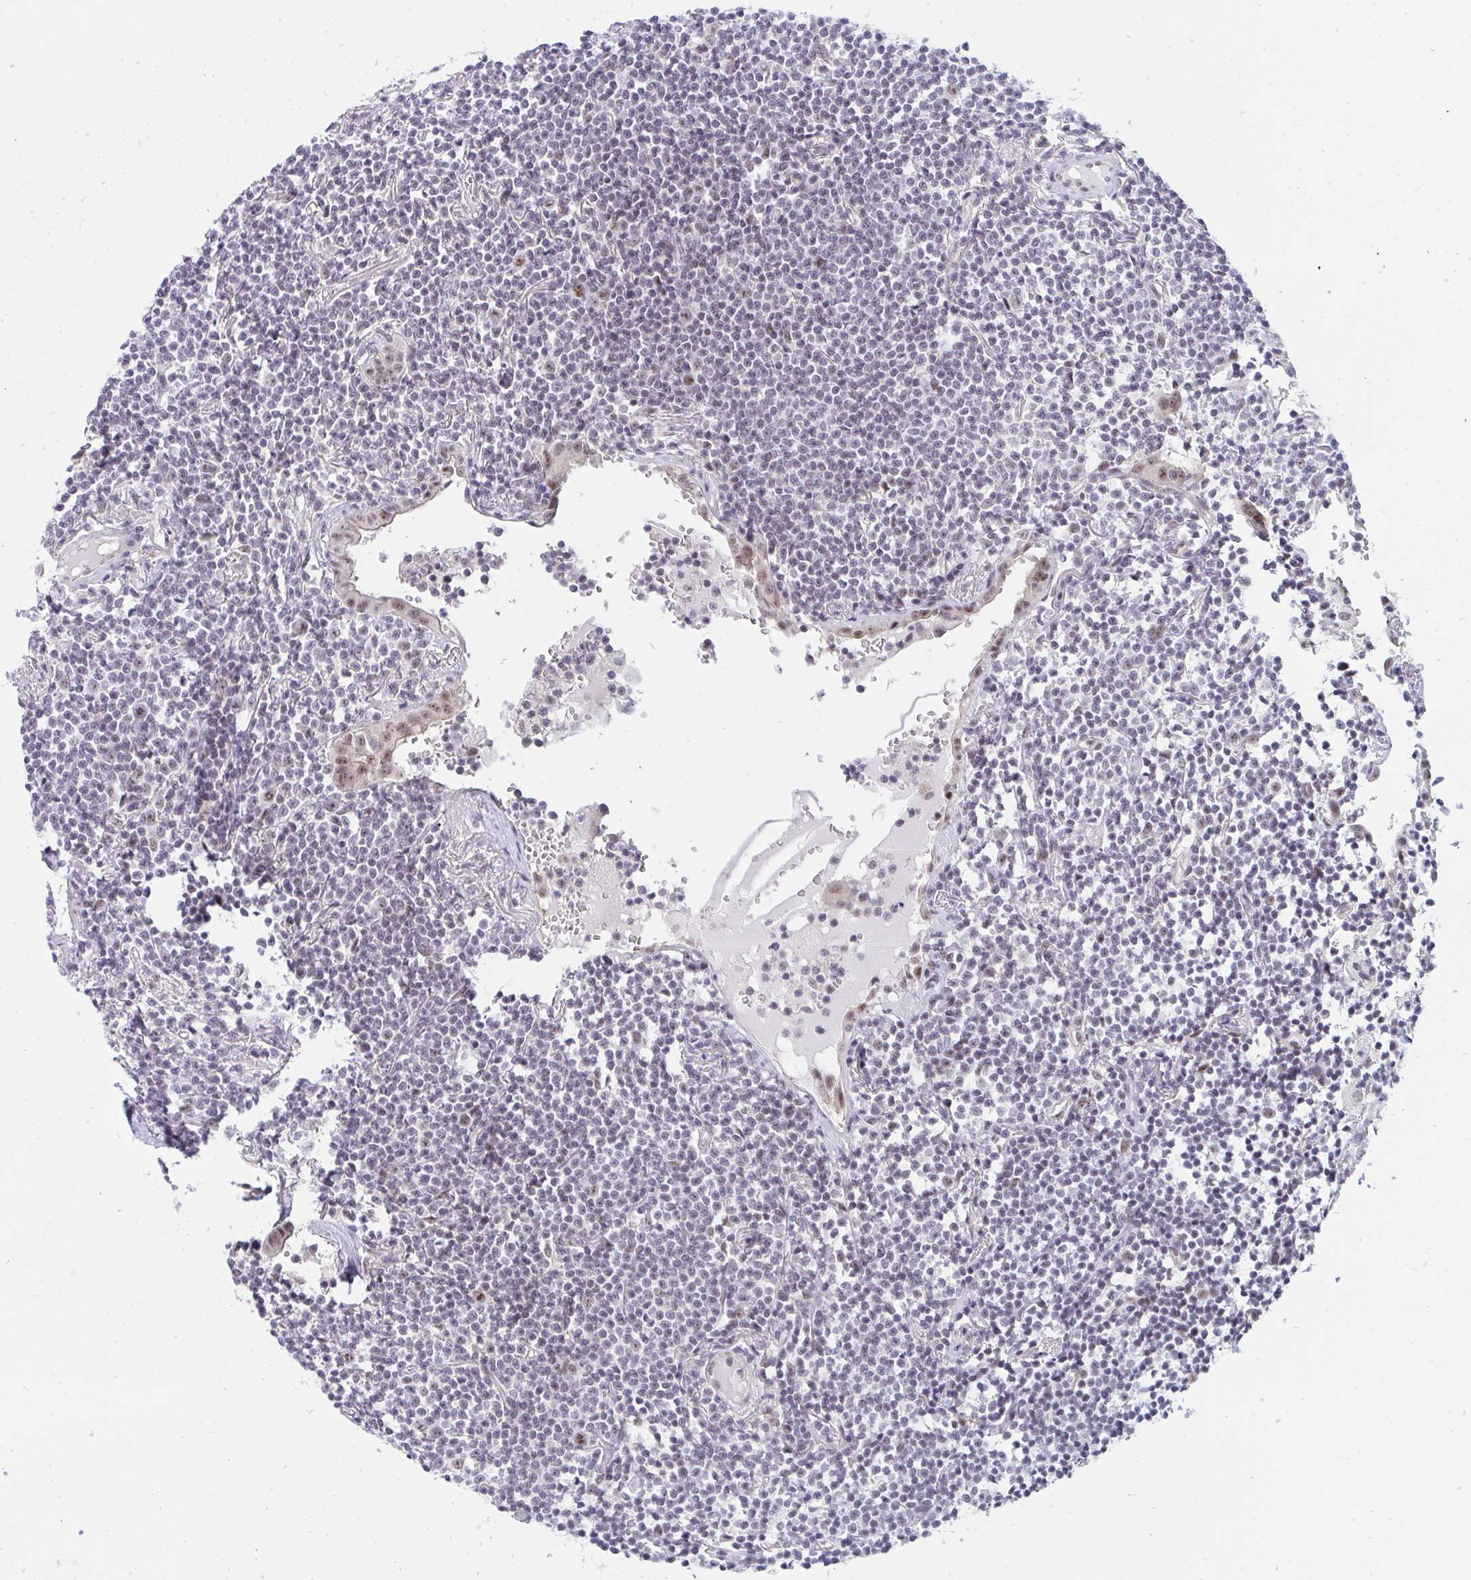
{"staining": {"intensity": "negative", "quantity": "none", "location": "none"}, "tissue": "lymphoma", "cell_type": "Tumor cells", "image_type": "cancer", "snomed": [{"axis": "morphology", "description": "Malignant lymphoma, non-Hodgkin's type, Low grade"}, {"axis": "topography", "description": "Lung"}], "caption": "The immunohistochemistry (IHC) photomicrograph has no significant positivity in tumor cells of lymphoma tissue. (DAB immunohistochemistry, high magnification).", "gene": "PRR14", "patient": {"sex": "female", "age": 71}}